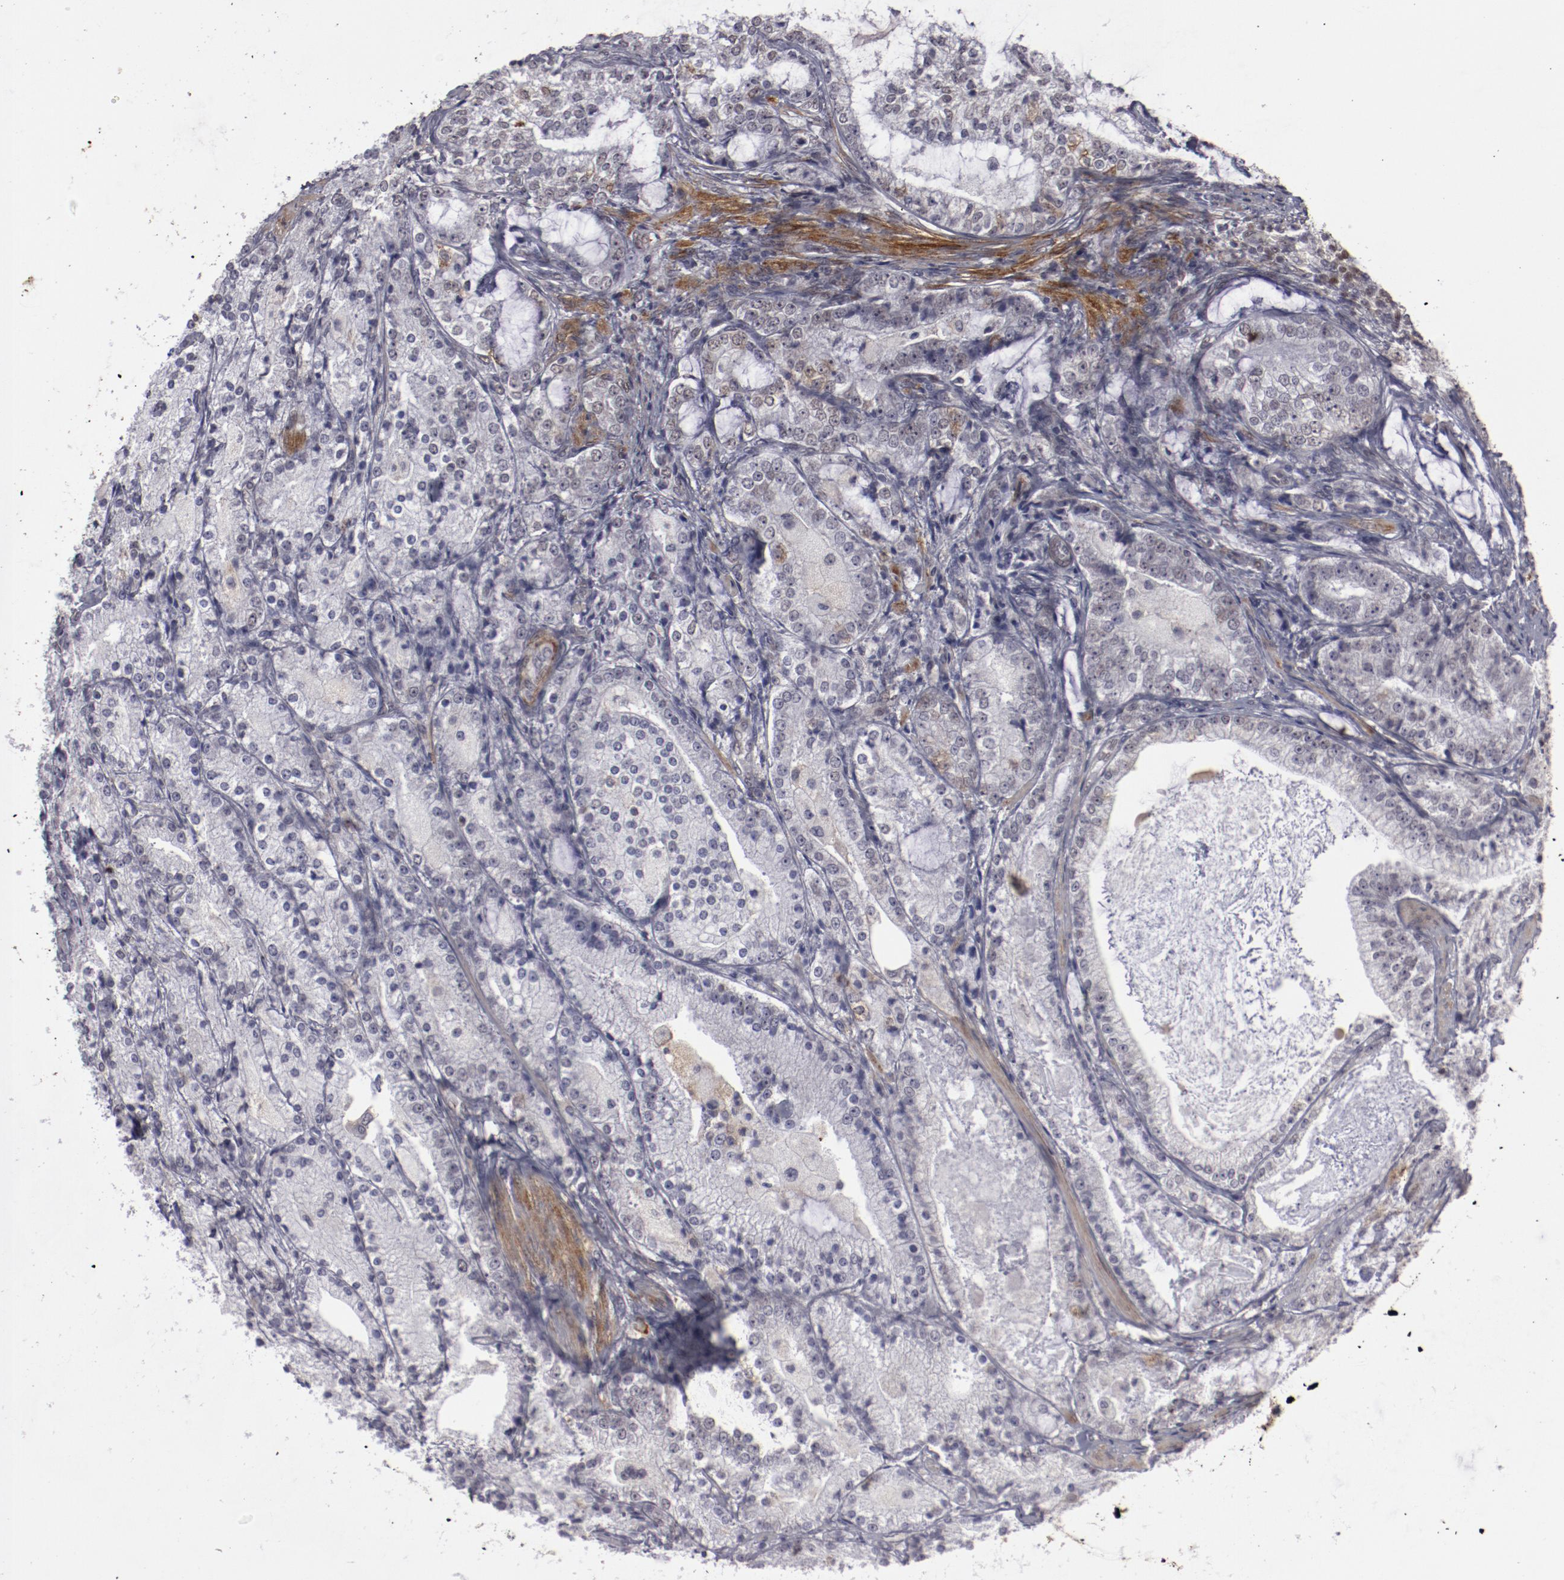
{"staining": {"intensity": "negative", "quantity": "none", "location": "none"}, "tissue": "prostate cancer", "cell_type": "Tumor cells", "image_type": "cancer", "snomed": [{"axis": "morphology", "description": "Adenocarcinoma, High grade"}, {"axis": "topography", "description": "Prostate"}], "caption": "This is a micrograph of immunohistochemistry (IHC) staining of adenocarcinoma (high-grade) (prostate), which shows no staining in tumor cells.", "gene": "LEF1", "patient": {"sex": "male", "age": 63}}